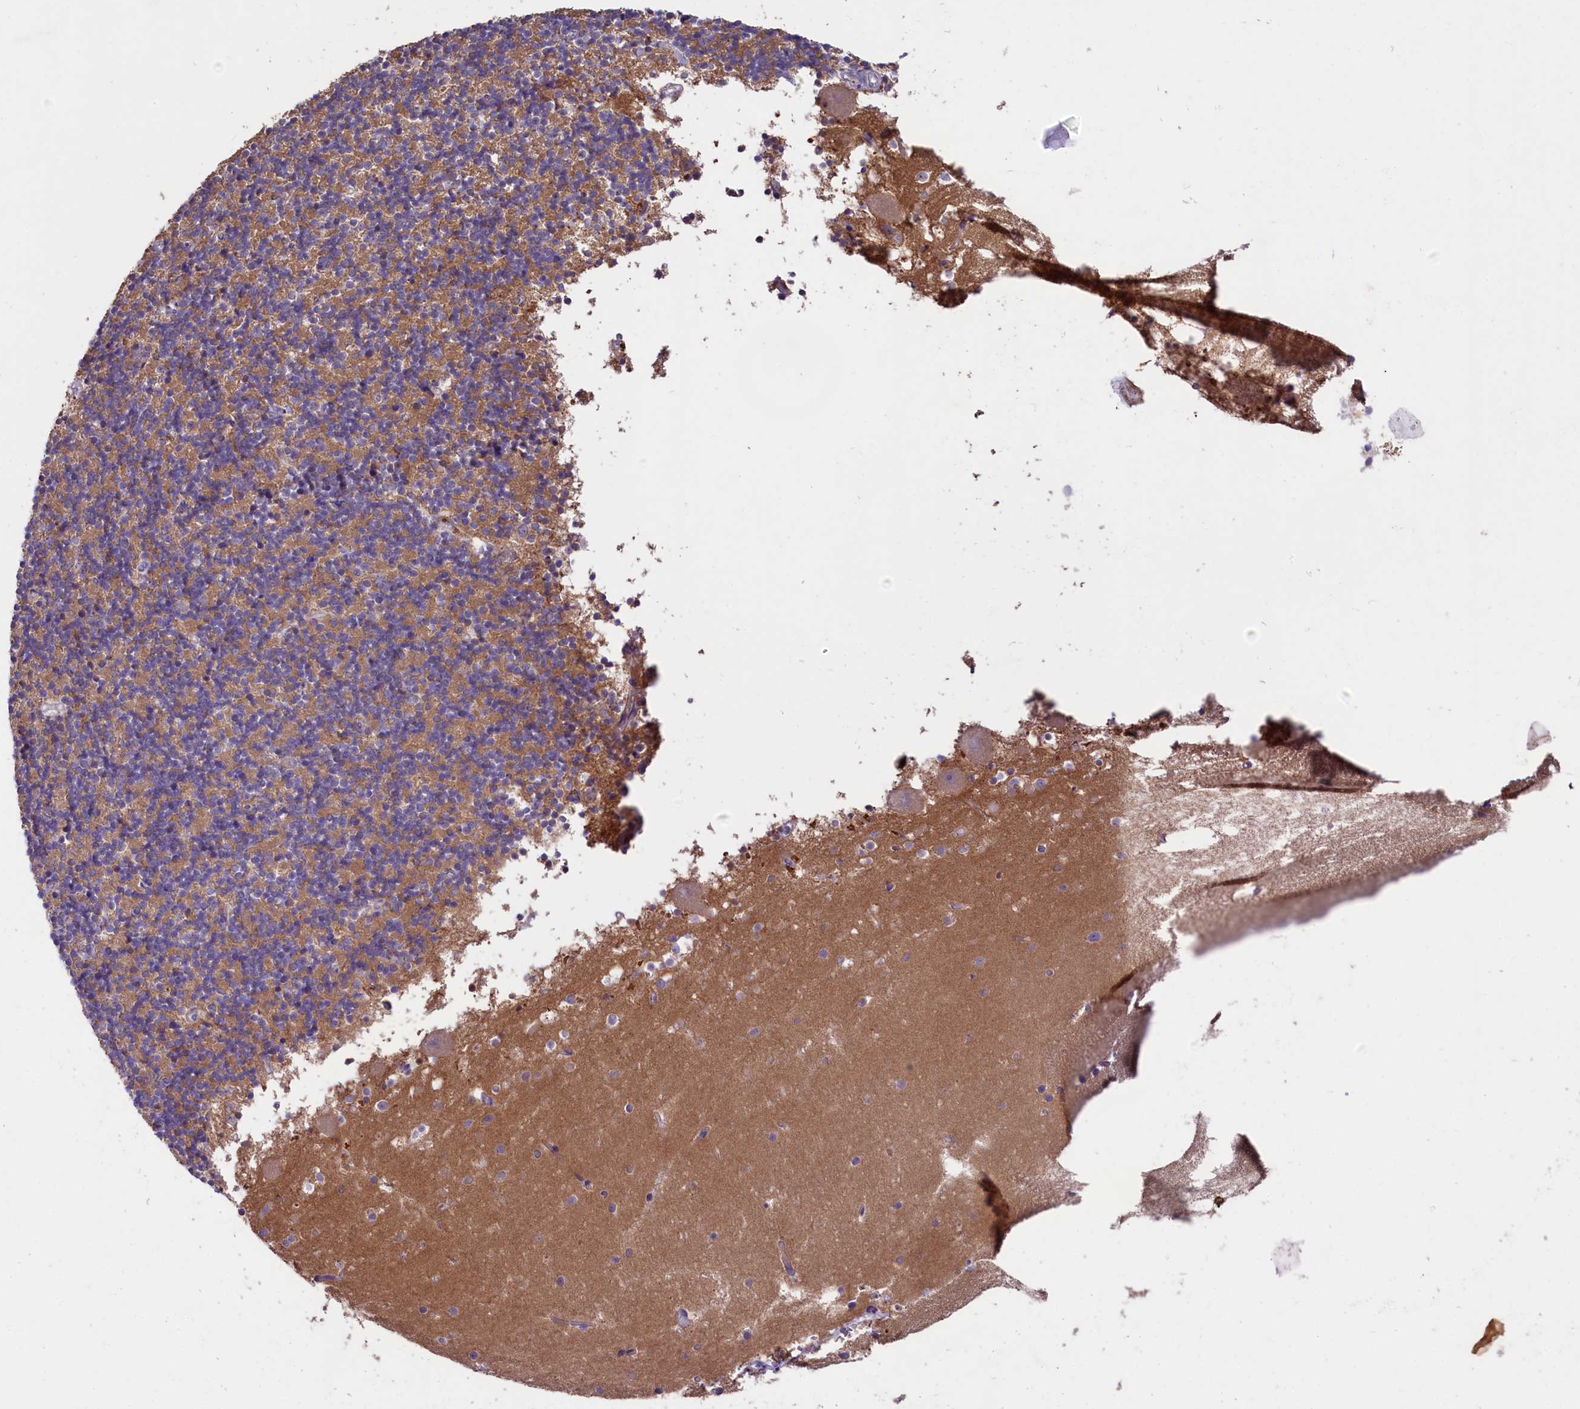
{"staining": {"intensity": "moderate", "quantity": "<25%", "location": "cytoplasmic/membranous"}, "tissue": "cerebellum", "cell_type": "Cells in granular layer", "image_type": "normal", "snomed": [{"axis": "morphology", "description": "Normal tissue, NOS"}, {"axis": "topography", "description": "Cerebellum"}], "caption": "Immunohistochemistry (IHC) staining of unremarkable cerebellum, which reveals low levels of moderate cytoplasmic/membranous positivity in about <25% of cells in granular layer indicating moderate cytoplasmic/membranous protein expression. The staining was performed using DAB (3,3'-diaminobenzidine) (brown) for protein detection and nuclei were counterstained in hematoxylin (blue).", "gene": "CD99L2", "patient": {"sex": "male", "age": 54}}